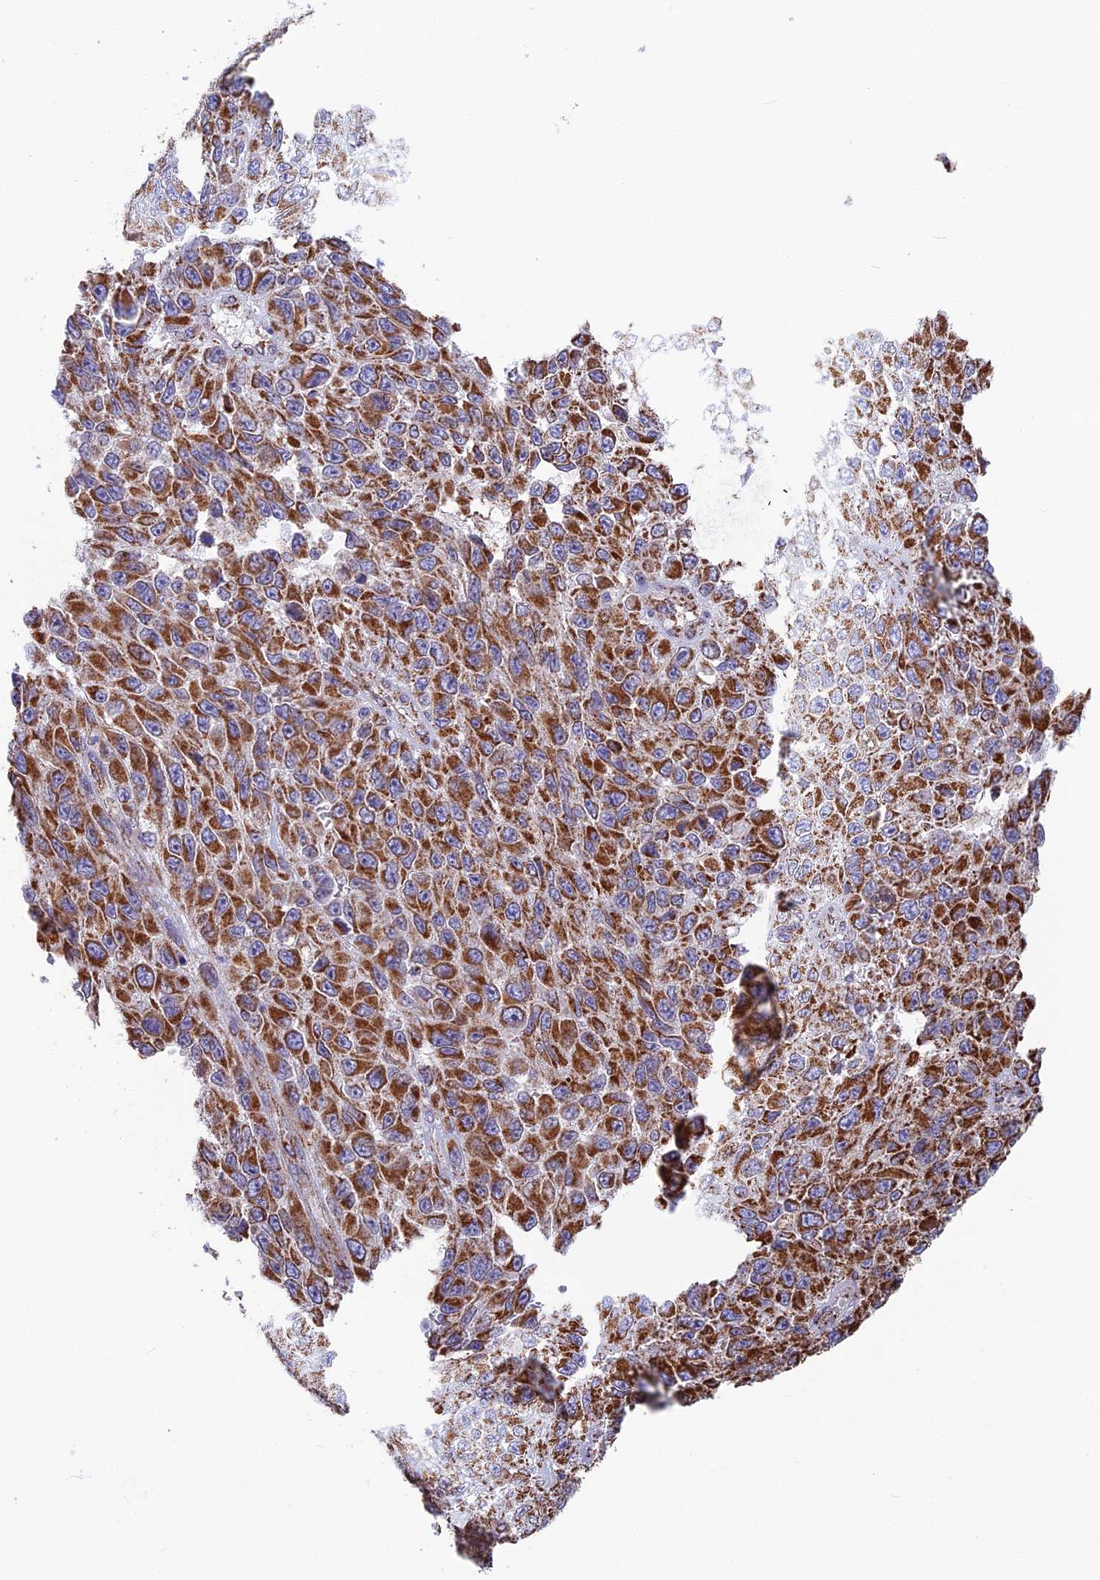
{"staining": {"intensity": "strong", "quantity": ">75%", "location": "cytoplasmic/membranous"}, "tissue": "melanoma", "cell_type": "Tumor cells", "image_type": "cancer", "snomed": [{"axis": "morphology", "description": "Normal tissue, NOS"}, {"axis": "morphology", "description": "Malignant melanoma, NOS"}, {"axis": "topography", "description": "Skin"}], "caption": "This micrograph displays malignant melanoma stained with IHC to label a protein in brown. The cytoplasmic/membranous of tumor cells show strong positivity for the protein. Nuclei are counter-stained blue.", "gene": "CS", "patient": {"sex": "female", "age": 96}}